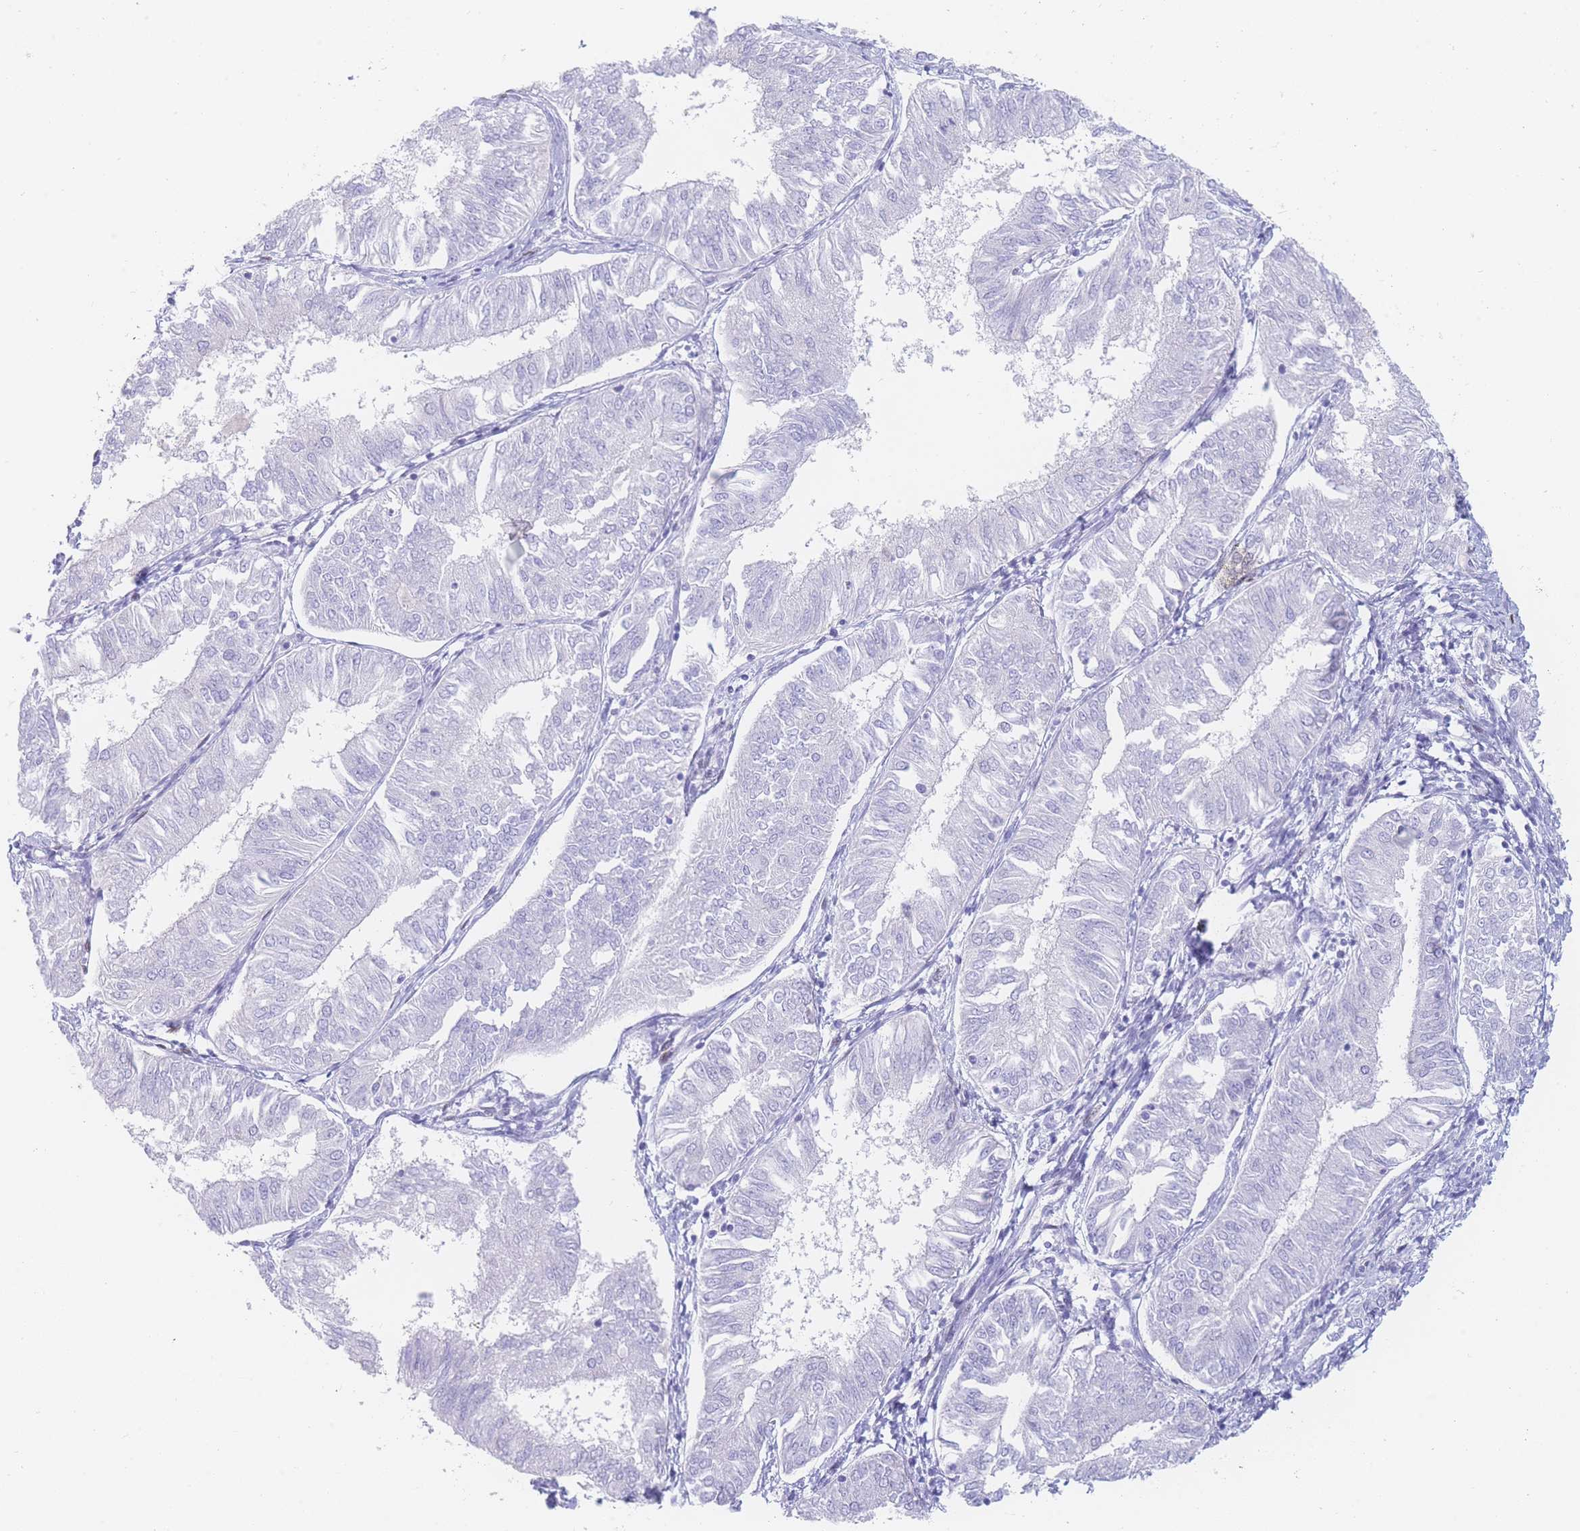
{"staining": {"intensity": "negative", "quantity": "none", "location": "none"}, "tissue": "endometrial cancer", "cell_type": "Tumor cells", "image_type": "cancer", "snomed": [{"axis": "morphology", "description": "Adenocarcinoma, NOS"}, {"axis": "topography", "description": "Endometrium"}], "caption": "IHC image of endometrial cancer stained for a protein (brown), which shows no expression in tumor cells.", "gene": "PSMB5", "patient": {"sex": "female", "age": 58}}